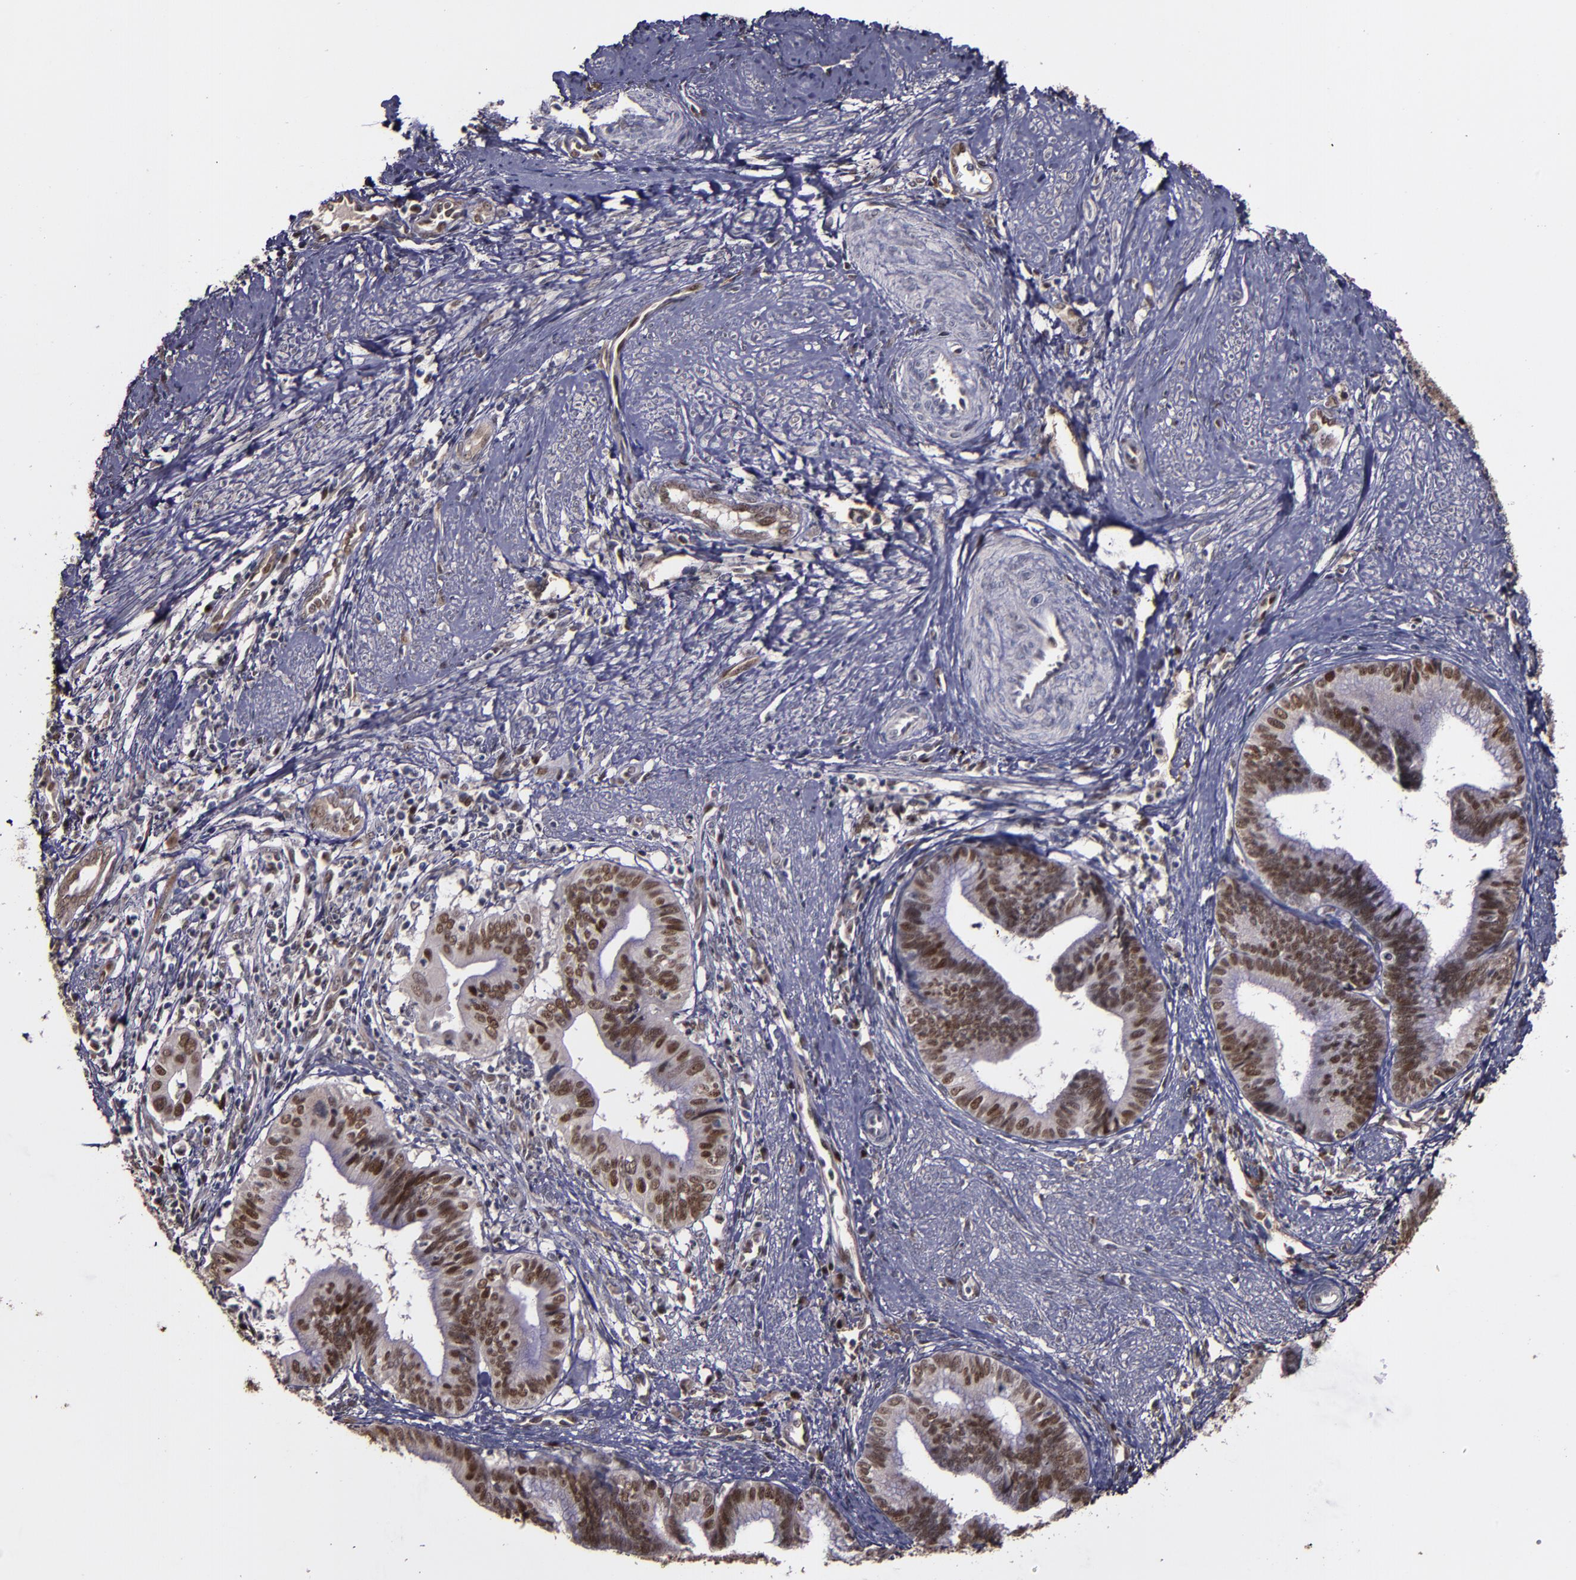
{"staining": {"intensity": "strong", "quantity": ">75%", "location": "nuclear"}, "tissue": "cervical cancer", "cell_type": "Tumor cells", "image_type": "cancer", "snomed": [{"axis": "morphology", "description": "Adenocarcinoma, NOS"}, {"axis": "topography", "description": "Cervix"}], "caption": "Strong nuclear expression for a protein is identified in approximately >75% of tumor cells of cervical cancer (adenocarcinoma) using immunohistochemistry (IHC).", "gene": "CHEK2", "patient": {"sex": "female", "age": 36}}